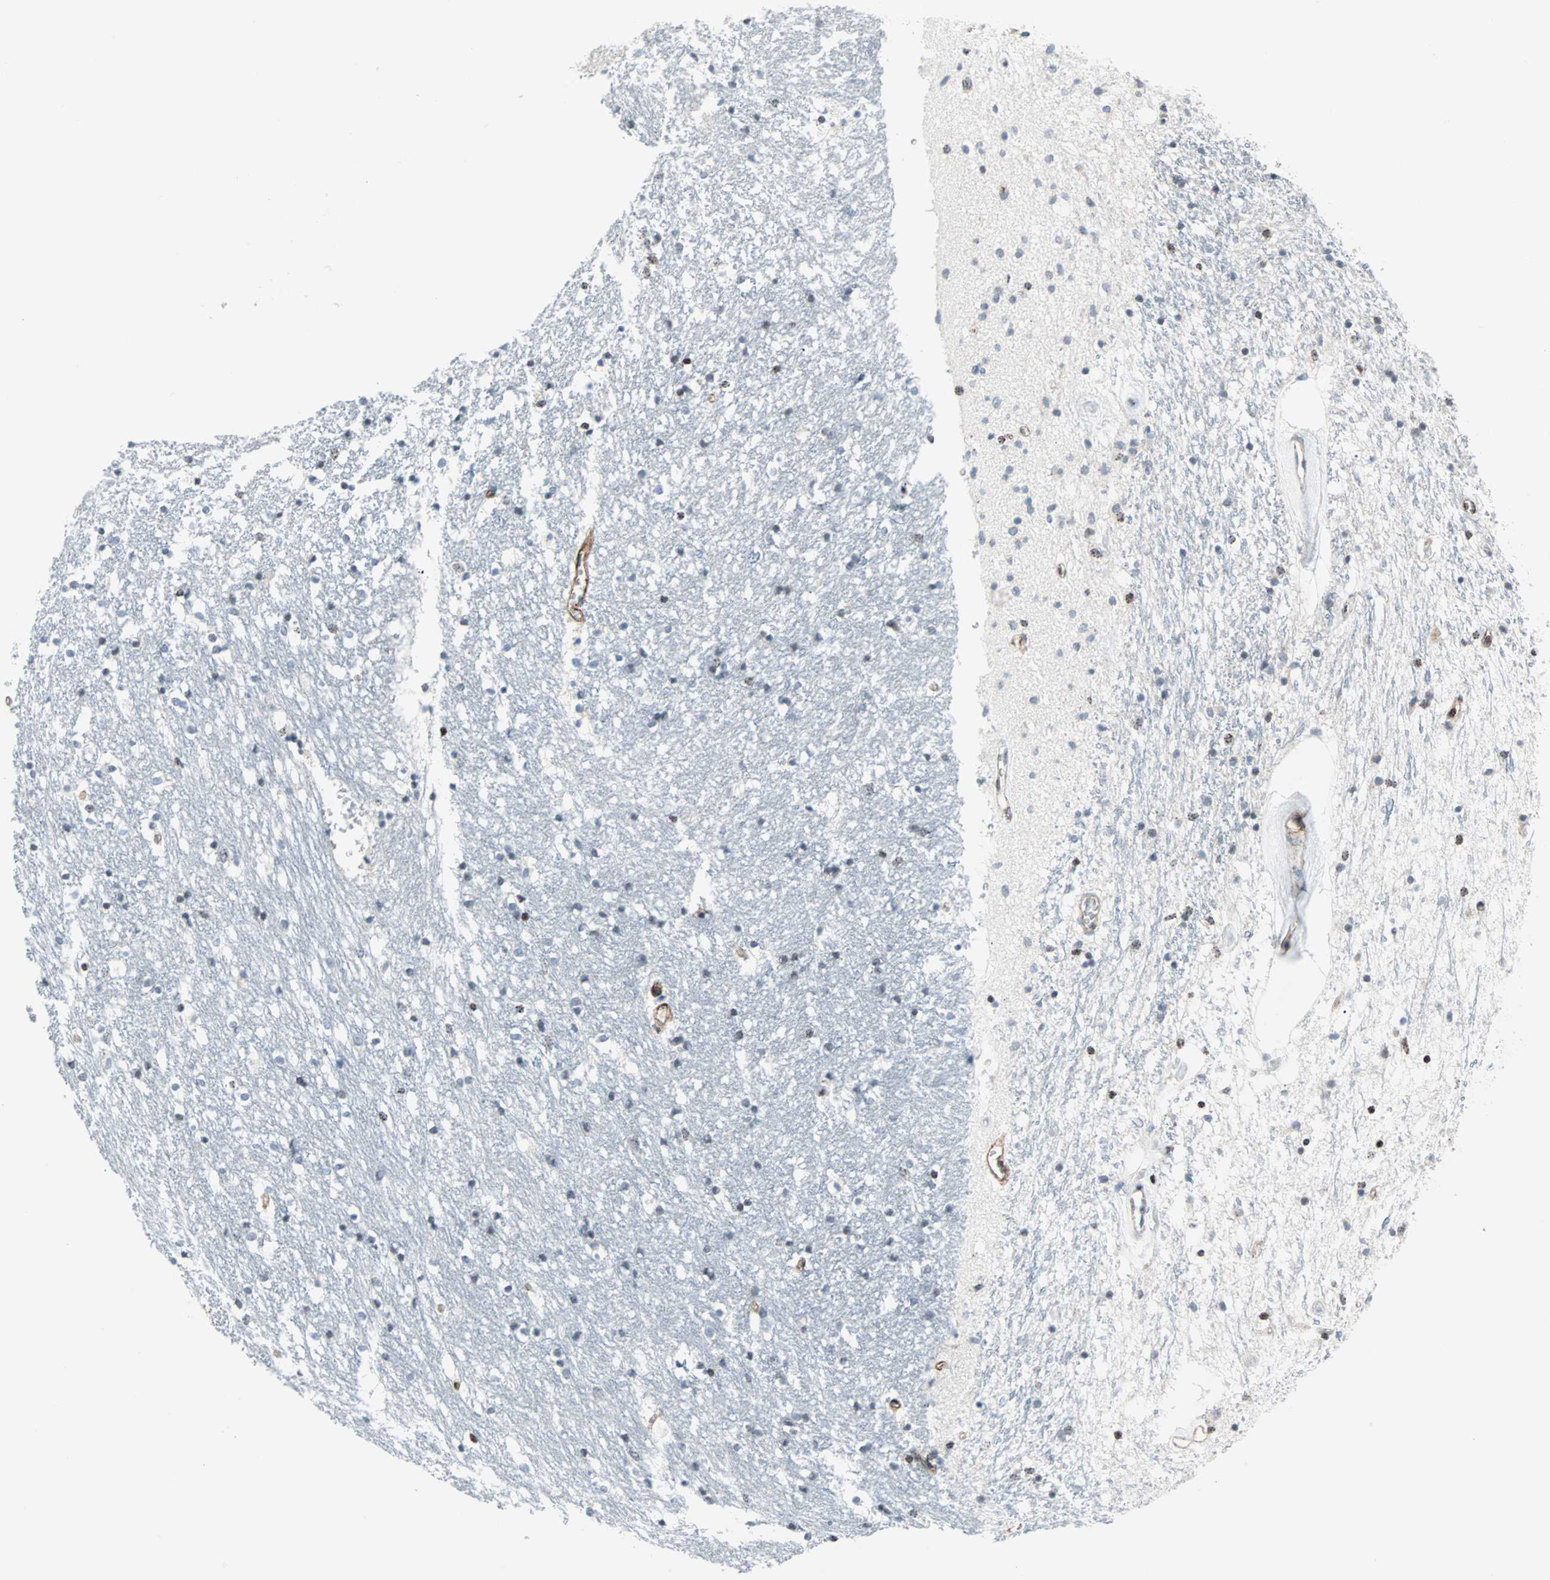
{"staining": {"intensity": "weak", "quantity": "<25%", "location": "nuclear"}, "tissue": "caudate", "cell_type": "Glial cells", "image_type": "normal", "snomed": [{"axis": "morphology", "description": "Normal tissue, NOS"}, {"axis": "topography", "description": "Lateral ventricle wall"}], "caption": "This micrograph is of benign caudate stained with IHC to label a protein in brown with the nuclei are counter-stained blue. There is no staining in glial cells.", "gene": "CENPA", "patient": {"sex": "female", "age": 54}}